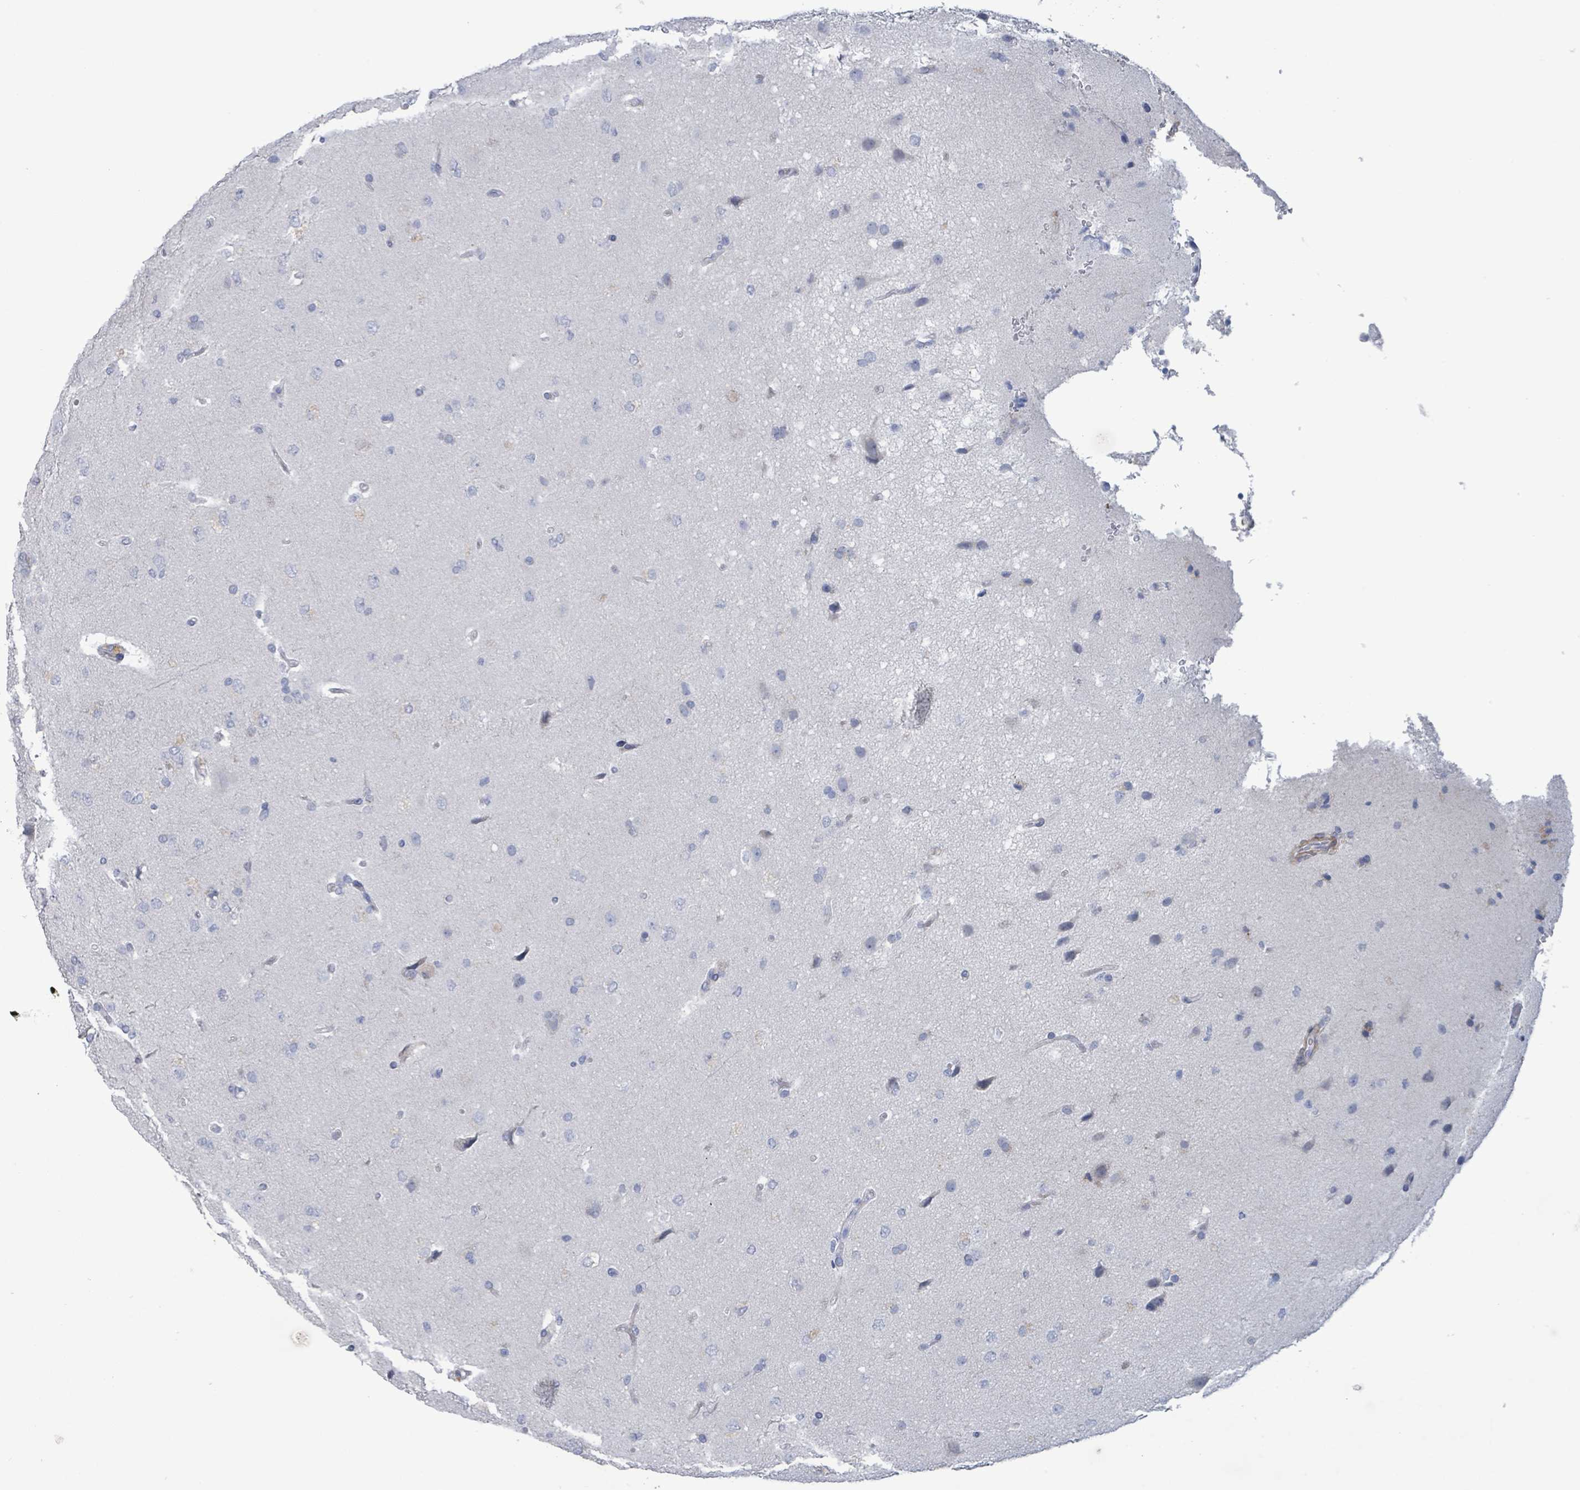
{"staining": {"intensity": "negative", "quantity": "none", "location": "none"}, "tissue": "glioma", "cell_type": "Tumor cells", "image_type": "cancer", "snomed": [{"axis": "morphology", "description": "Glioma, malignant, High grade"}, {"axis": "topography", "description": "Brain"}], "caption": "Immunohistochemical staining of malignant glioma (high-grade) exhibits no significant expression in tumor cells.", "gene": "PKLR", "patient": {"sex": "male", "age": 72}}